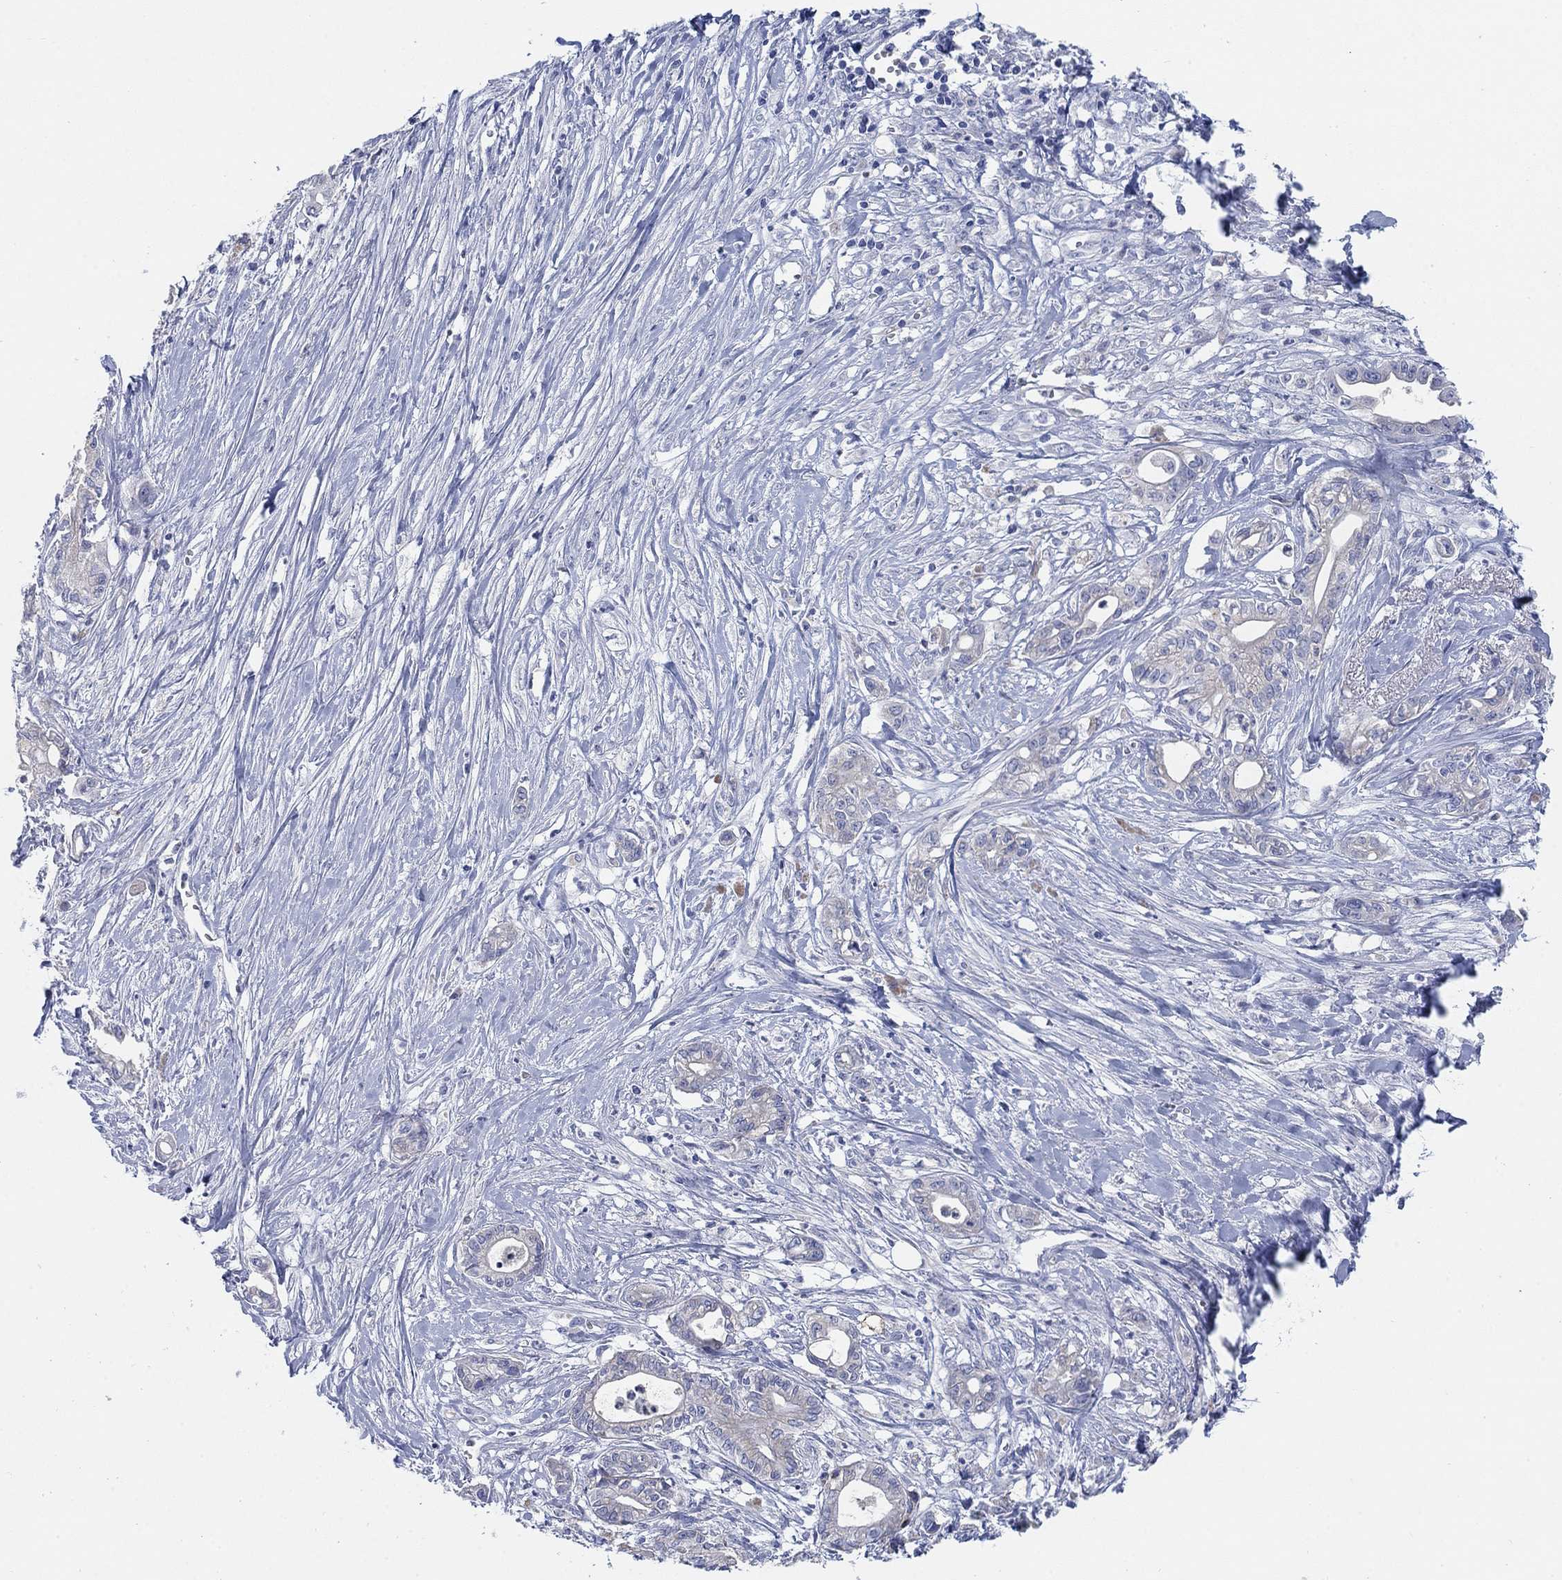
{"staining": {"intensity": "negative", "quantity": "none", "location": "none"}, "tissue": "pancreatic cancer", "cell_type": "Tumor cells", "image_type": "cancer", "snomed": [{"axis": "morphology", "description": "Adenocarcinoma, NOS"}, {"axis": "topography", "description": "Pancreas"}], "caption": "Immunohistochemistry of pancreatic cancer (adenocarcinoma) displays no expression in tumor cells.", "gene": "SCCPDH", "patient": {"sex": "male", "age": 71}}